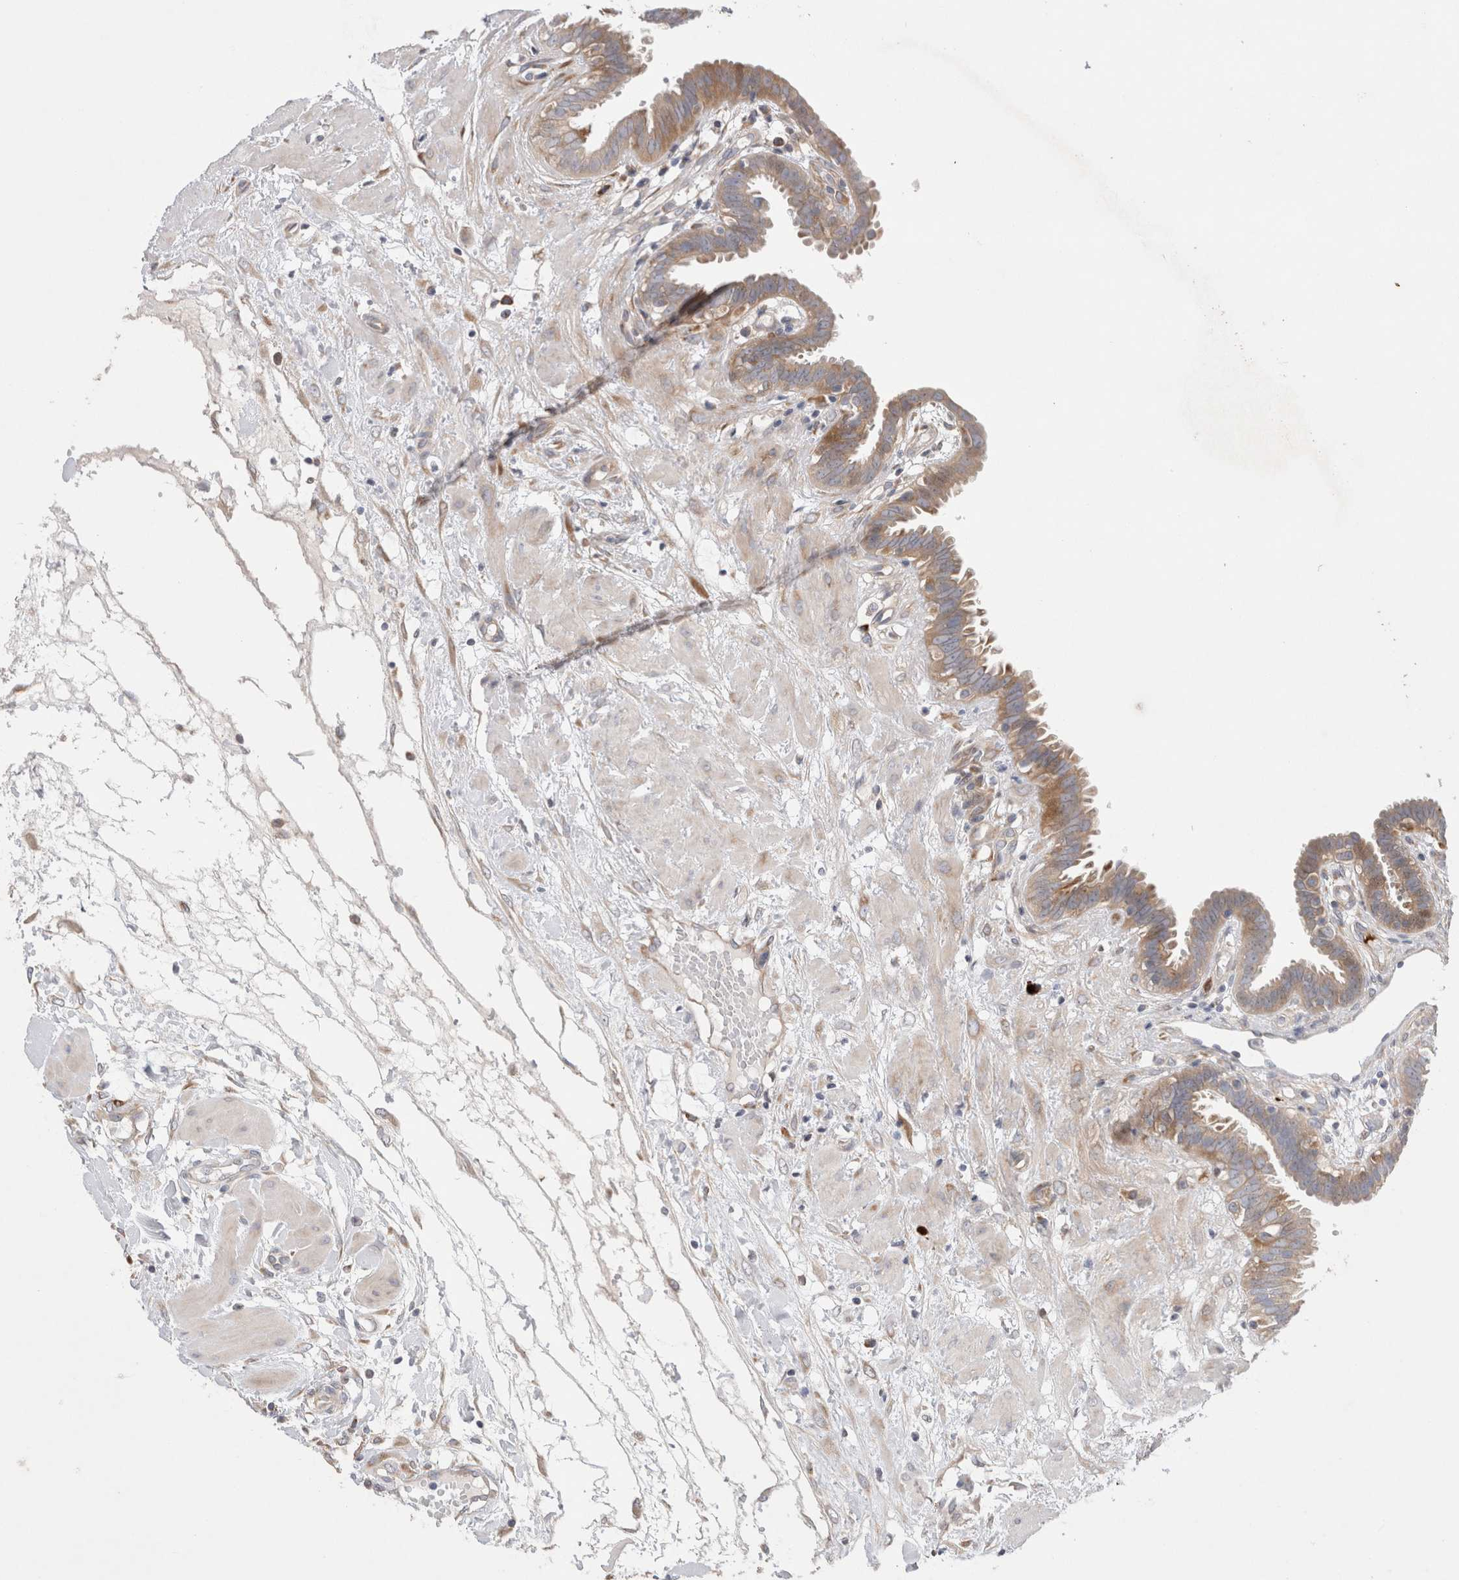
{"staining": {"intensity": "moderate", "quantity": ">75%", "location": "cytoplasmic/membranous"}, "tissue": "fallopian tube", "cell_type": "Glandular cells", "image_type": "normal", "snomed": [{"axis": "morphology", "description": "Normal tissue, NOS"}, {"axis": "topography", "description": "Fallopian tube"}, {"axis": "topography", "description": "Placenta"}], "caption": "Immunohistochemical staining of unremarkable fallopian tube reveals >75% levels of moderate cytoplasmic/membranous protein expression in about >75% of glandular cells.", "gene": "TBC1D16", "patient": {"sex": "female", "age": 32}}